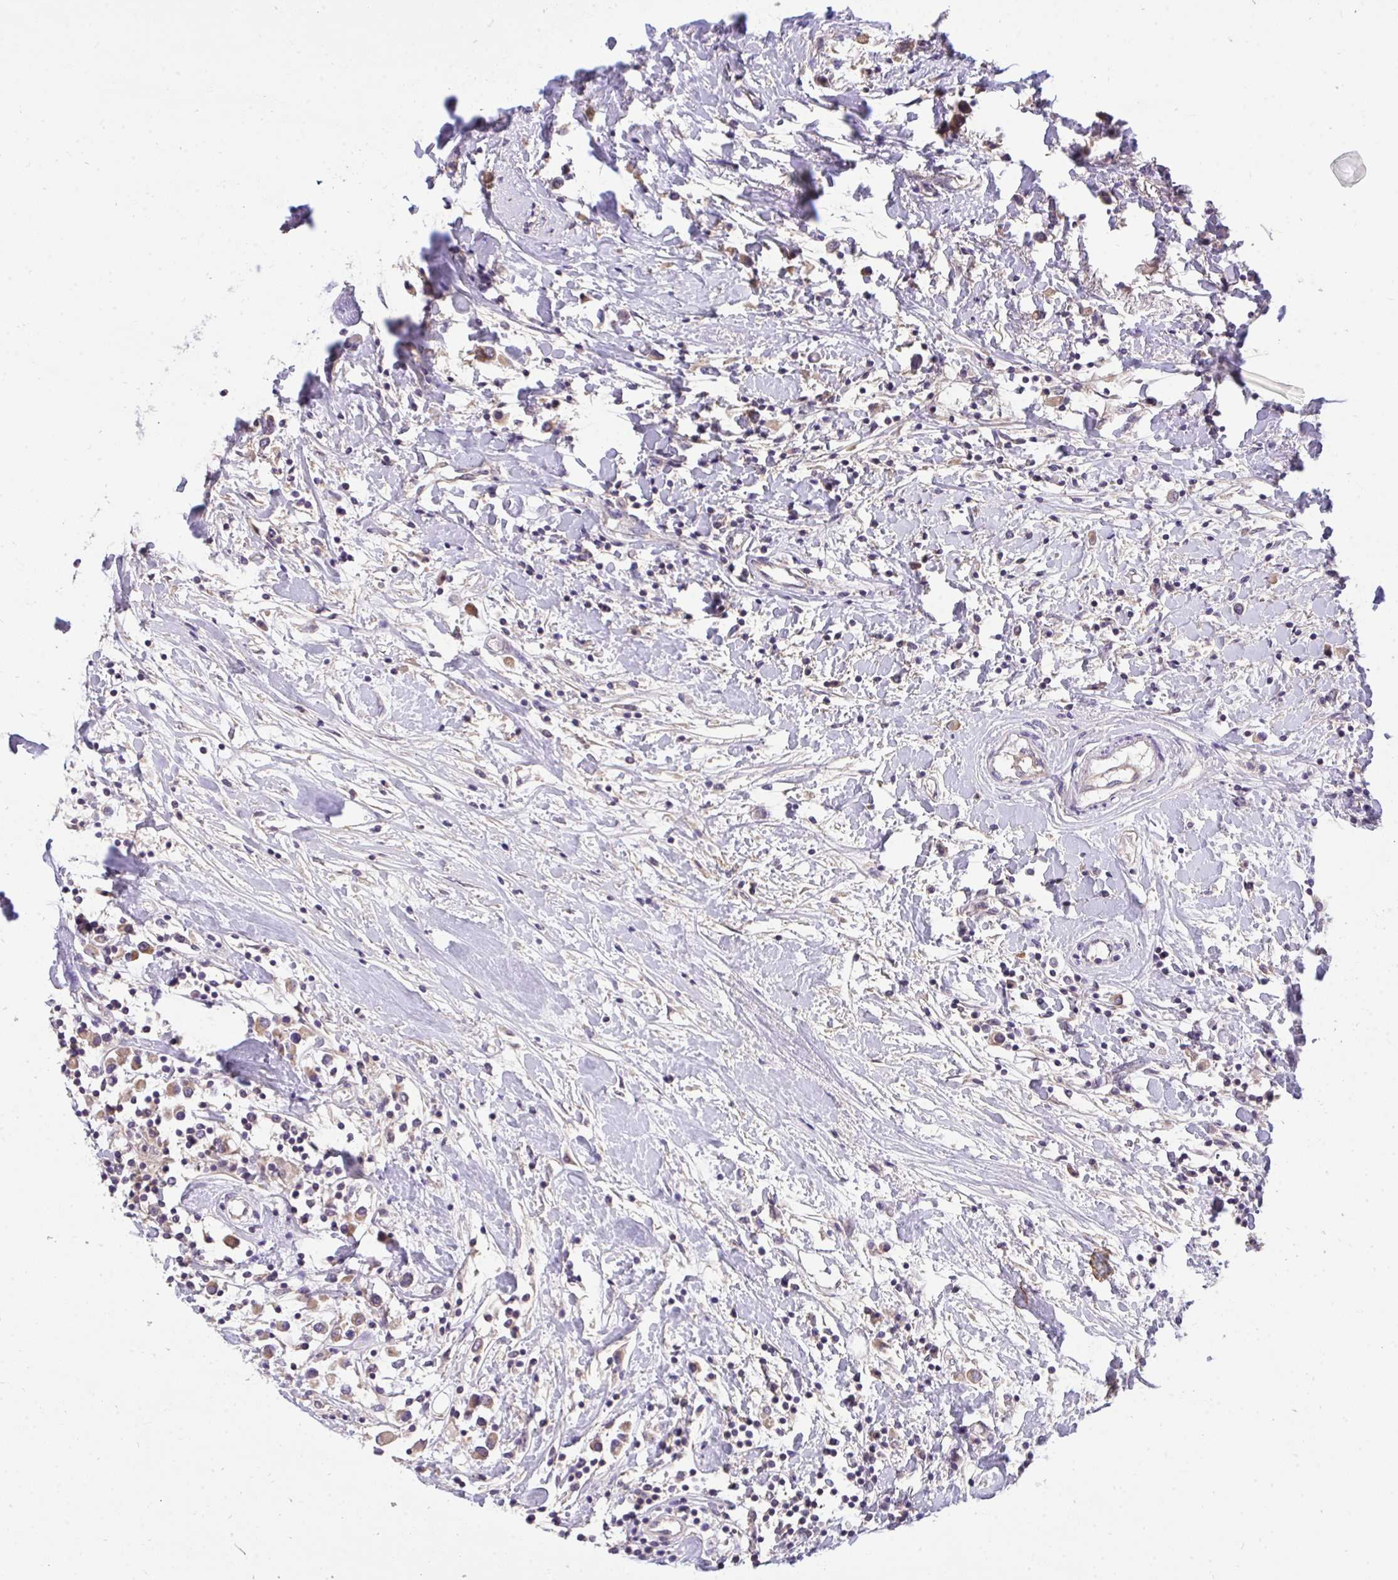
{"staining": {"intensity": "weak", "quantity": ">75%", "location": "cytoplasmic/membranous"}, "tissue": "breast cancer", "cell_type": "Tumor cells", "image_type": "cancer", "snomed": [{"axis": "morphology", "description": "Duct carcinoma"}, {"axis": "topography", "description": "Breast"}], "caption": "Breast cancer (infiltrating ductal carcinoma) stained for a protein demonstrates weak cytoplasmic/membranous positivity in tumor cells.", "gene": "C19orf54", "patient": {"sex": "female", "age": 61}}